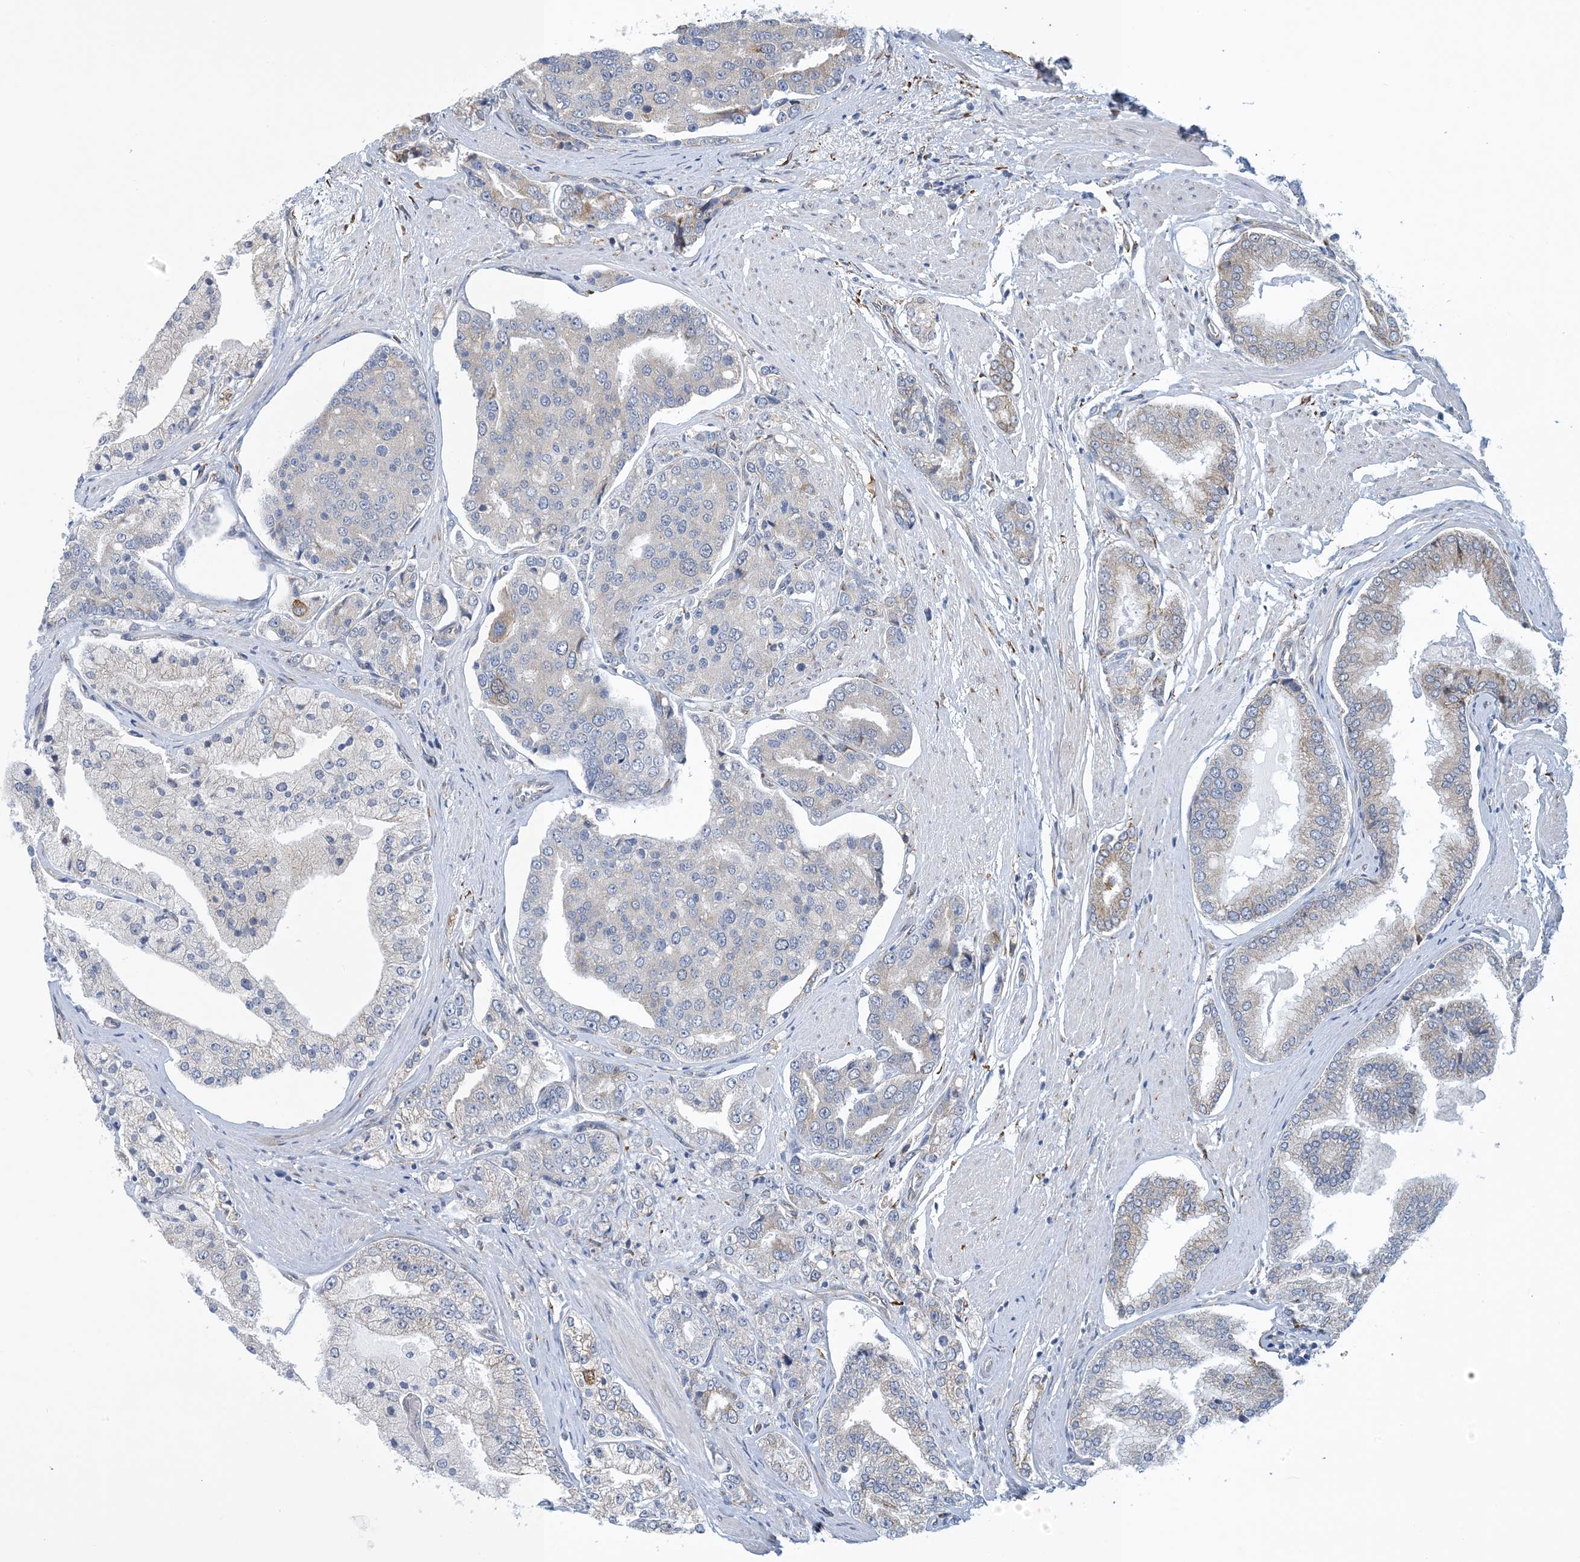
{"staining": {"intensity": "negative", "quantity": "none", "location": "none"}, "tissue": "prostate cancer", "cell_type": "Tumor cells", "image_type": "cancer", "snomed": [{"axis": "morphology", "description": "Adenocarcinoma, High grade"}, {"axis": "topography", "description": "Prostate"}], "caption": "Immunohistochemistry histopathology image of human prostate cancer stained for a protein (brown), which displays no staining in tumor cells.", "gene": "CCDC14", "patient": {"sex": "male", "age": 50}}